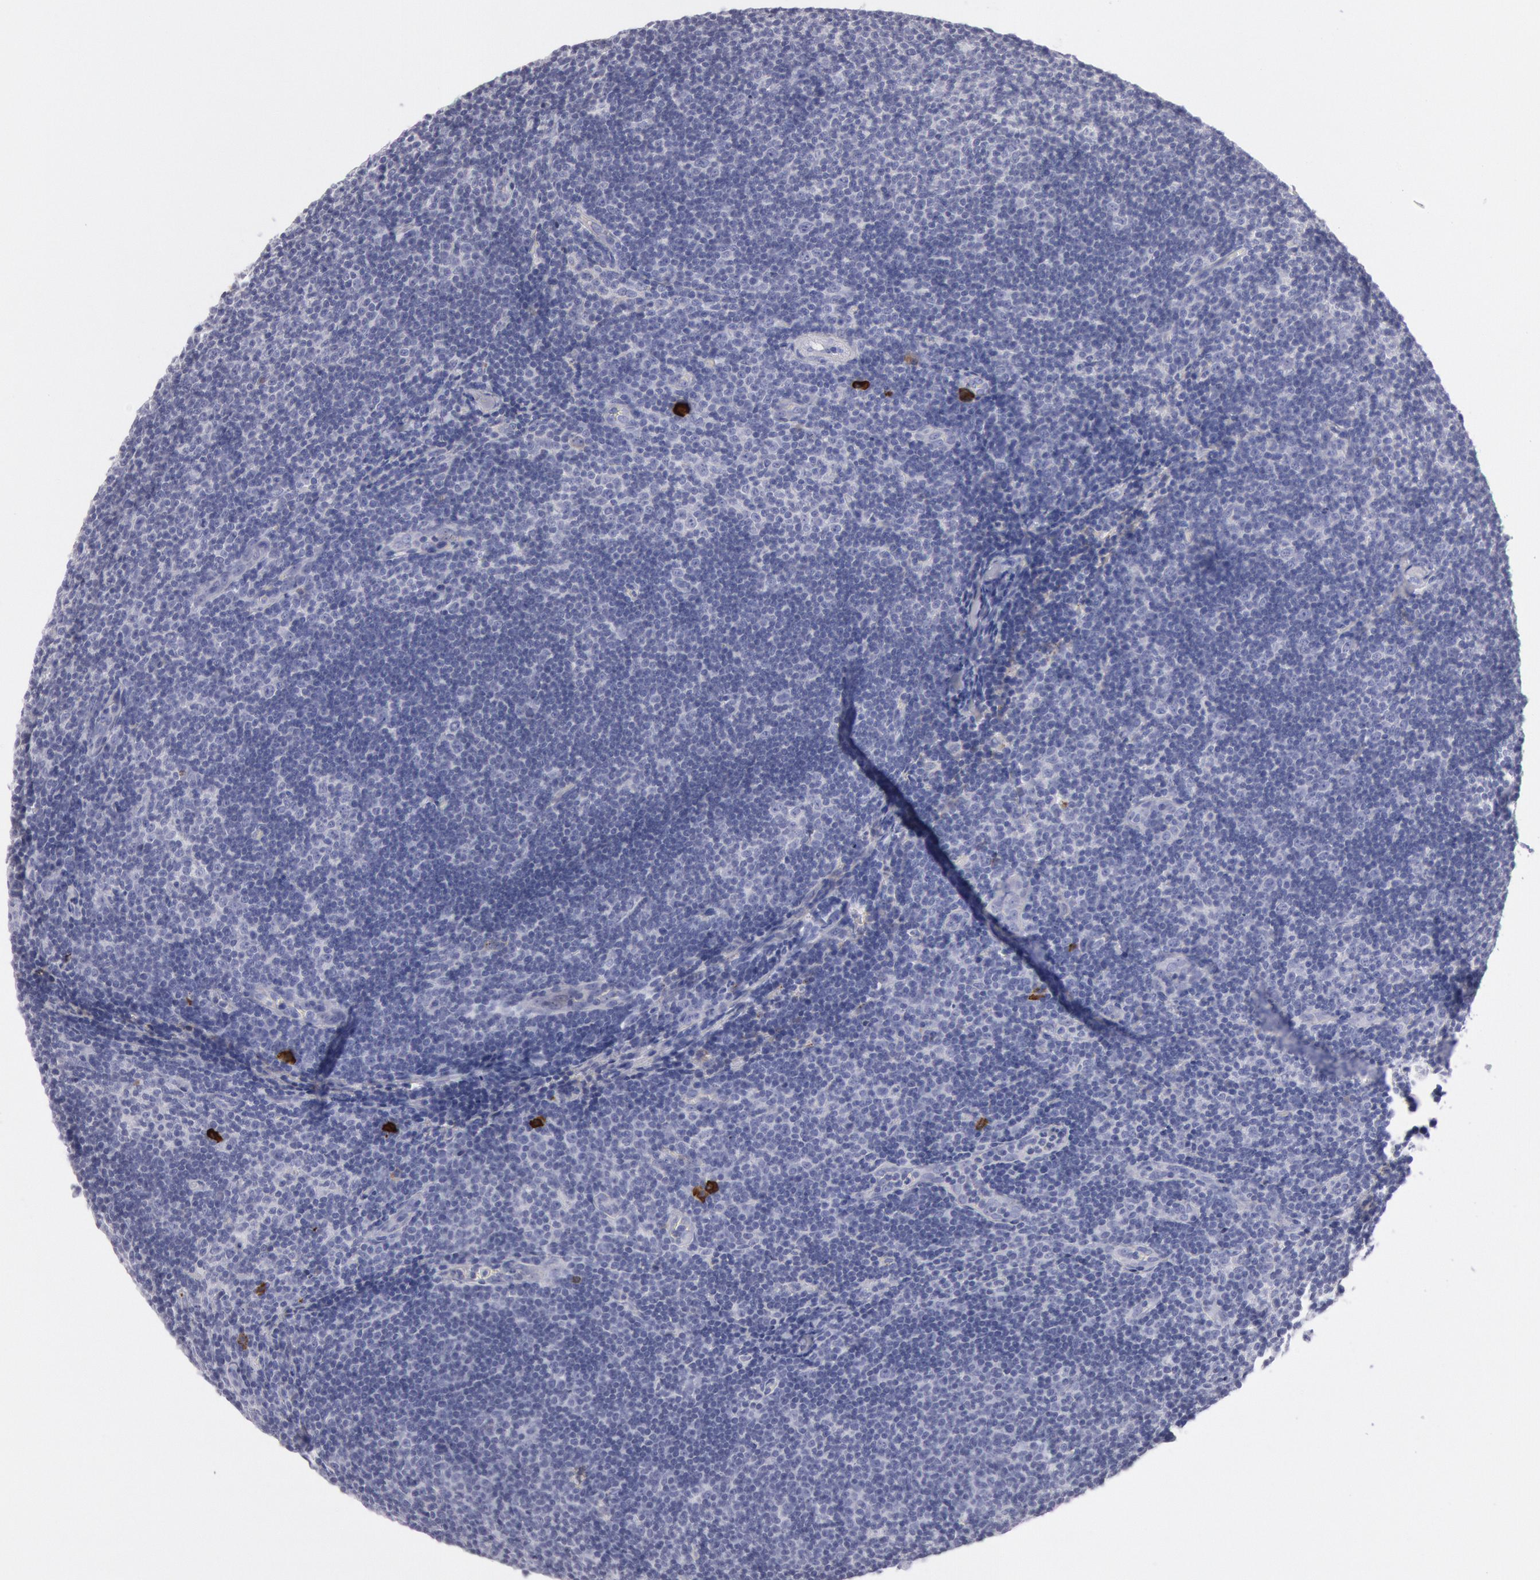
{"staining": {"intensity": "negative", "quantity": "none", "location": "none"}, "tissue": "lymphoma", "cell_type": "Tumor cells", "image_type": "cancer", "snomed": [{"axis": "morphology", "description": "Malignant lymphoma, non-Hodgkin's type, Low grade"}, {"axis": "topography", "description": "Lymph node"}], "caption": "Tumor cells are negative for protein expression in human lymphoma.", "gene": "IGHA1", "patient": {"sex": "male", "age": 49}}